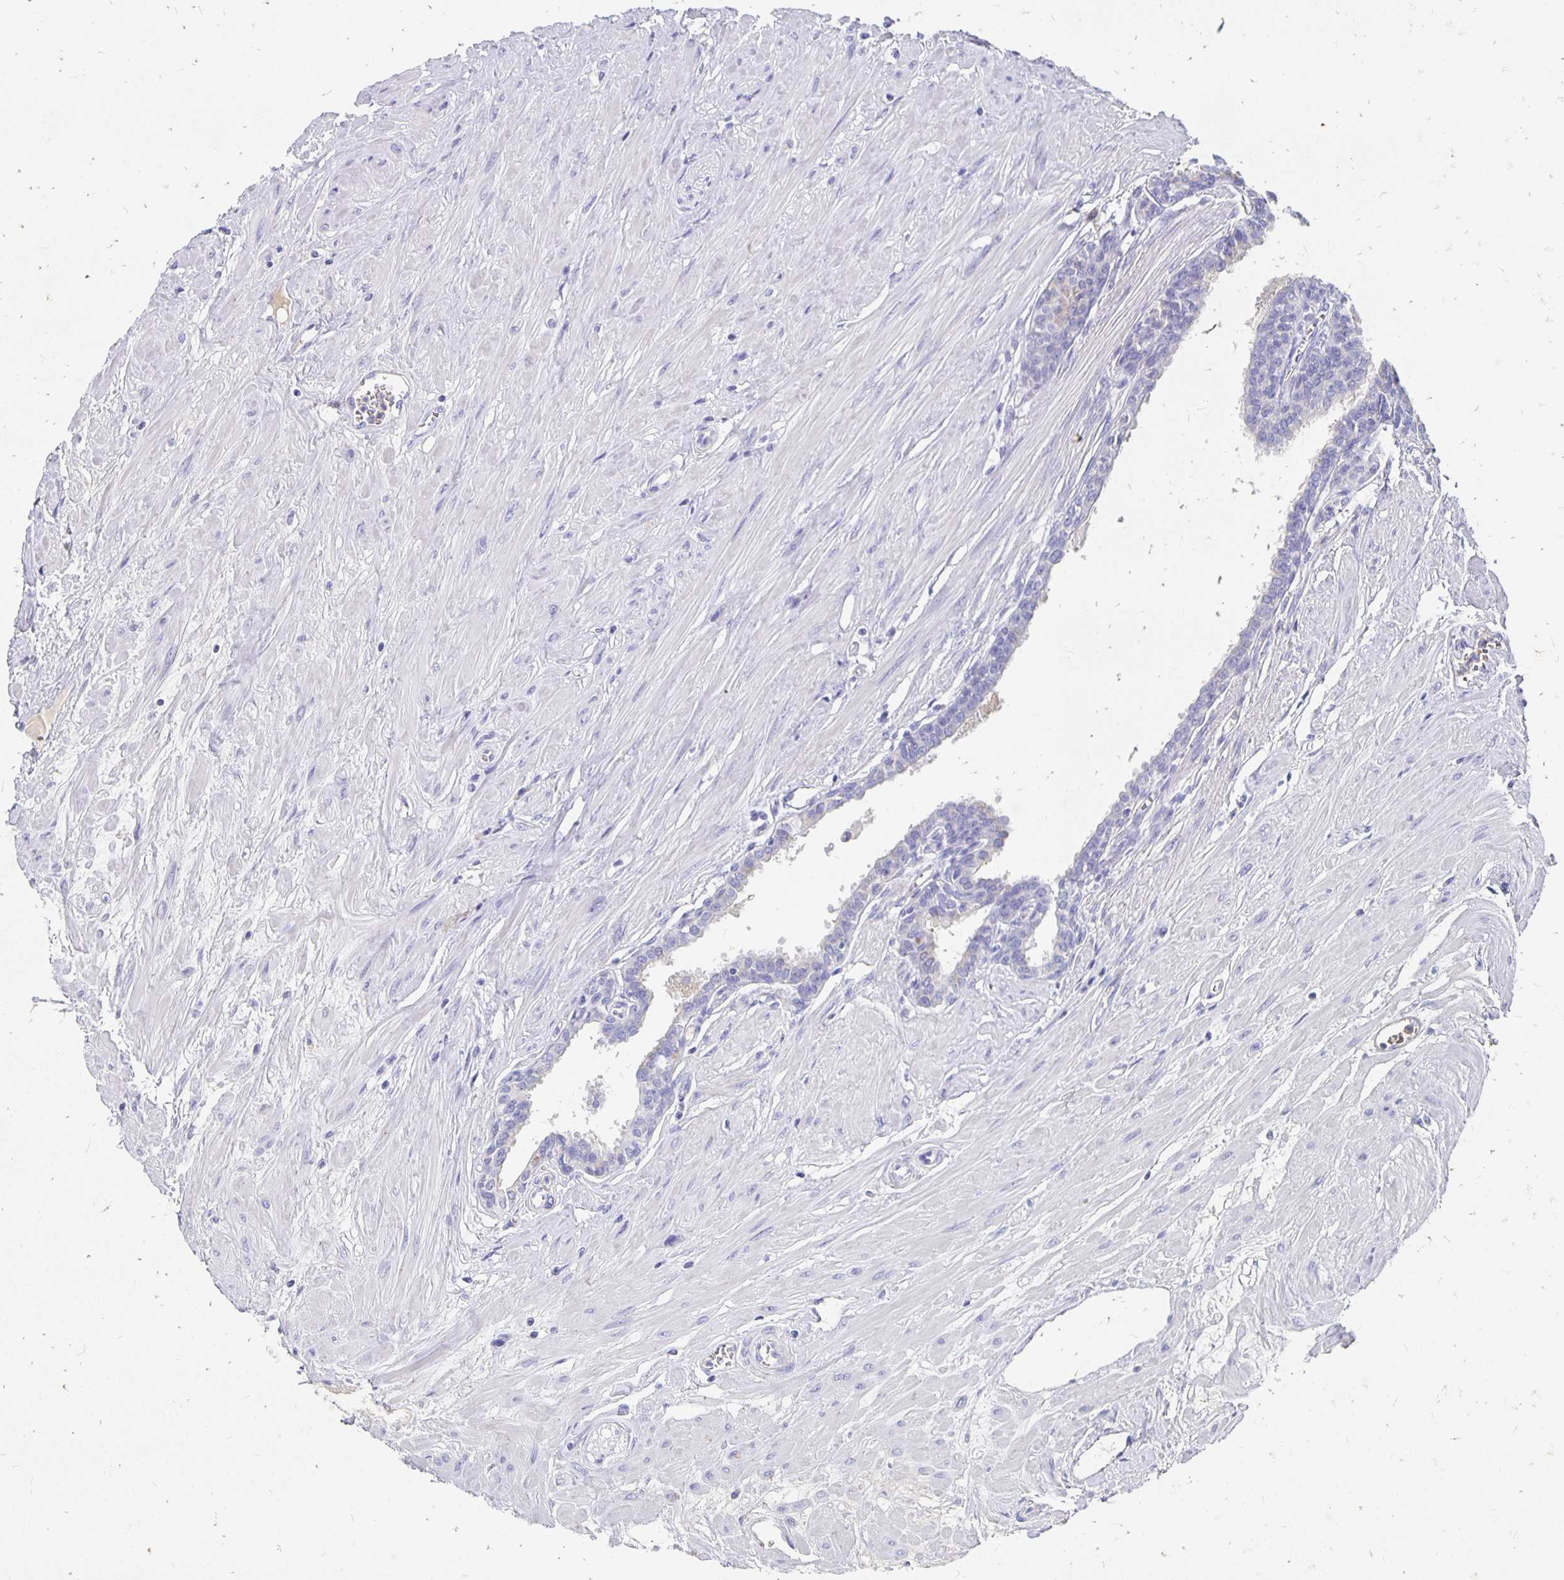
{"staining": {"intensity": "negative", "quantity": "none", "location": "none"}, "tissue": "seminal vesicle", "cell_type": "Glandular cells", "image_type": "normal", "snomed": [{"axis": "morphology", "description": "Normal tissue, NOS"}, {"axis": "topography", "description": "Prostate"}, {"axis": "topography", "description": "Seminal veicle"}], "caption": "This is an IHC image of normal human seminal vesicle. There is no positivity in glandular cells.", "gene": "APOB", "patient": {"sex": "male", "age": 60}}